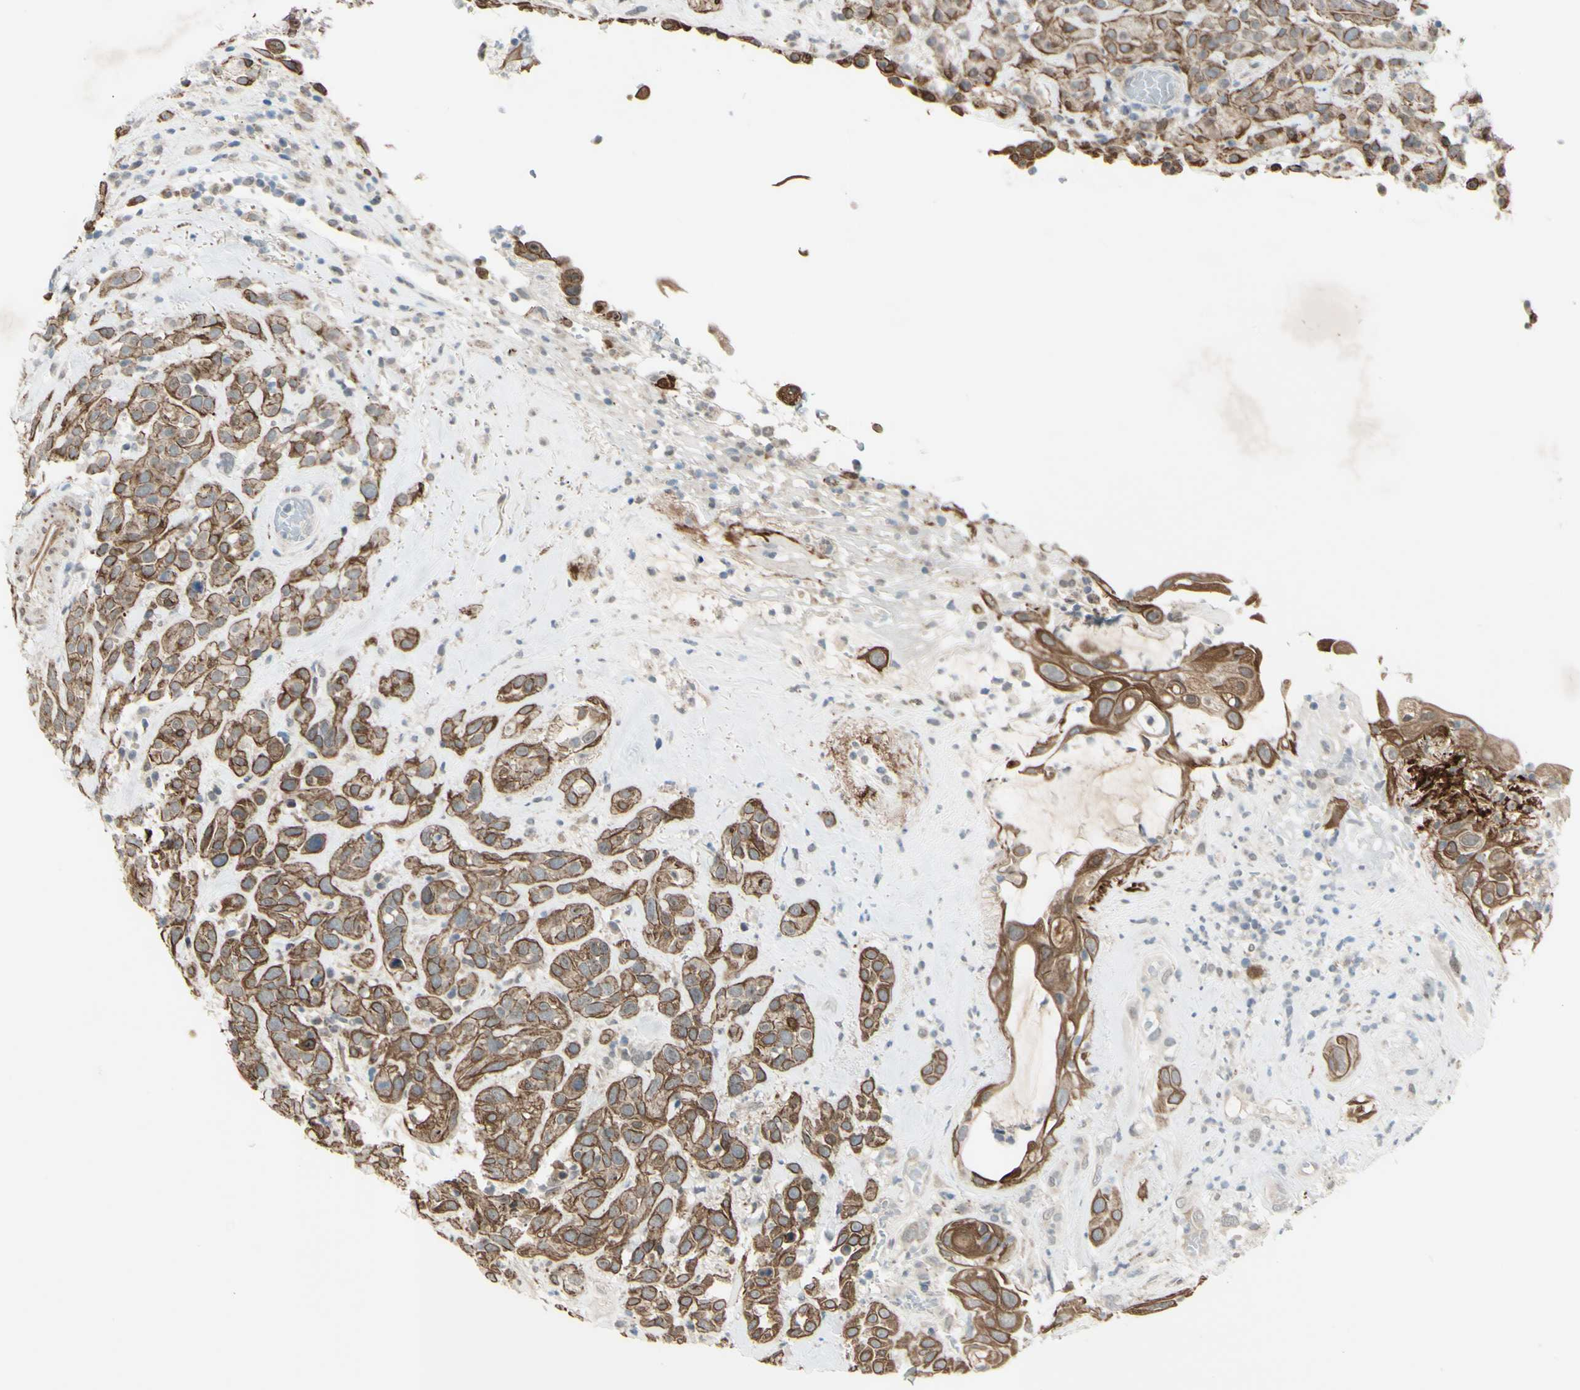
{"staining": {"intensity": "moderate", "quantity": ">75%", "location": "cytoplasmic/membranous"}, "tissue": "head and neck cancer", "cell_type": "Tumor cells", "image_type": "cancer", "snomed": [{"axis": "morphology", "description": "Squamous cell carcinoma, NOS"}, {"axis": "topography", "description": "Head-Neck"}], "caption": "High-magnification brightfield microscopy of head and neck squamous cell carcinoma stained with DAB (brown) and counterstained with hematoxylin (blue). tumor cells exhibit moderate cytoplasmic/membranous expression is present in about>75% of cells.", "gene": "FGFR2", "patient": {"sex": "male", "age": 62}}